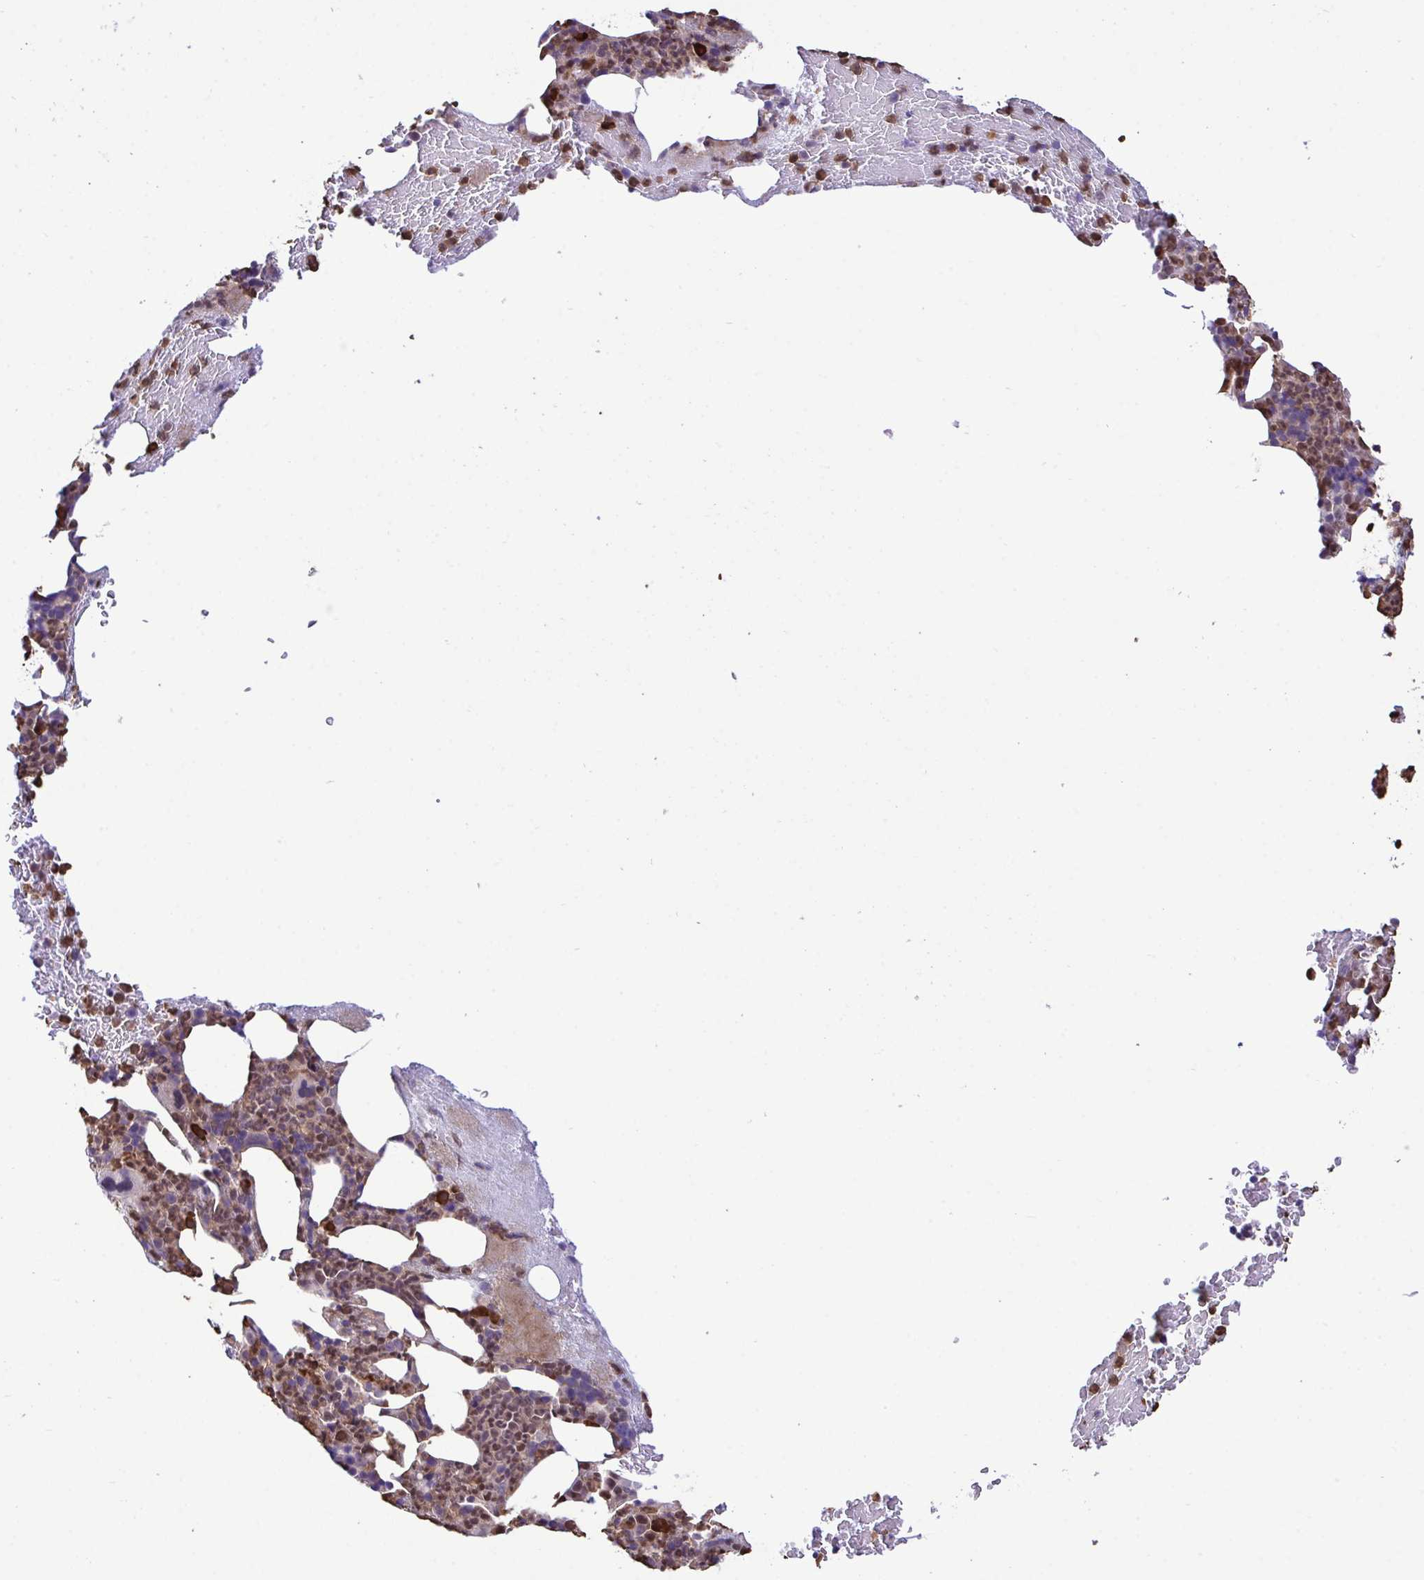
{"staining": {"intensity": "strong", "quantity": "<25%", "location": "cytoplasmic/membranous,nuclear"}, "tissue": "bone marrow", "cell_type": "Hematopoietic cells", "image_type": "normal", "snomed": [{"axis": "morphology", "description": "Normal tissue, NOS"}, {"axis": "topography", "description": "Bone marrow"}], "caption": "Immunohistochemistry of unremarkable human bone marrow reveals medium levels of strong cytoplasmic/membranous,nuclear expression in approximately <25% of hematopoietic cells.", "gene": "CMPK1", "patient": {"sex": "female", "age": 59}}